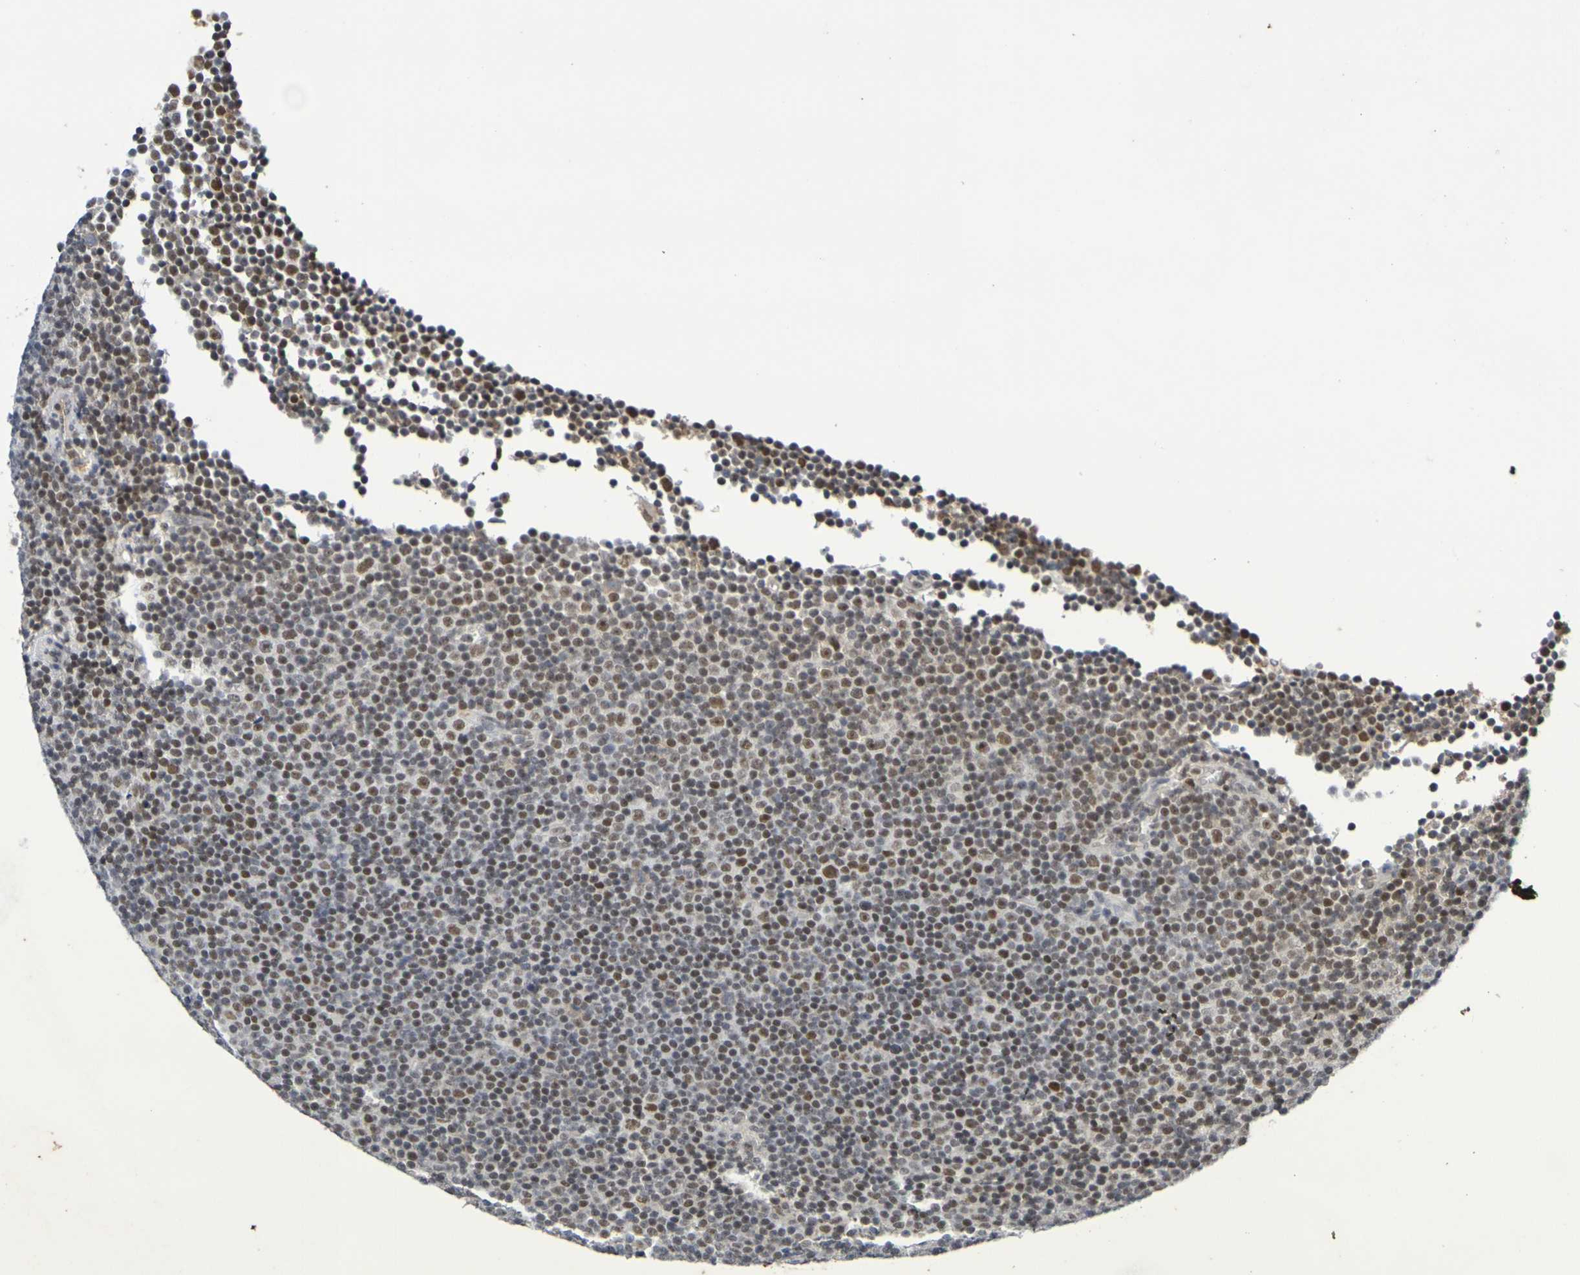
{"staining": {"intensity": "moderate", "quantity": ">75%", "location": "nuclear"}, "tissue": "lymphoma", "cell_type": "Tumor cells", "image_type": "cancer", "snomed": [{"axis": "morphology", "description": "Malignant lymphoma, non-Hodgkin's type, Low grade"}, {"axis": "topography", "description": "Lymph node"}], "caption": "Immunohistochemical staining of human malignant lymphoma, non-Hodgkin's type (low-grade) demonstrates medium levels of moderate nuclear protein expression in approximately >75% of tumor cells. The staining was performed using DAB (3,3'-diaminobenzidine) to visualize the protein expression in brown, while the nuclei were stained in blue with hematoxylin (Magnification: 20x).", "gene": "TERF2", "patient": {"sex": "female", "age": 67}}